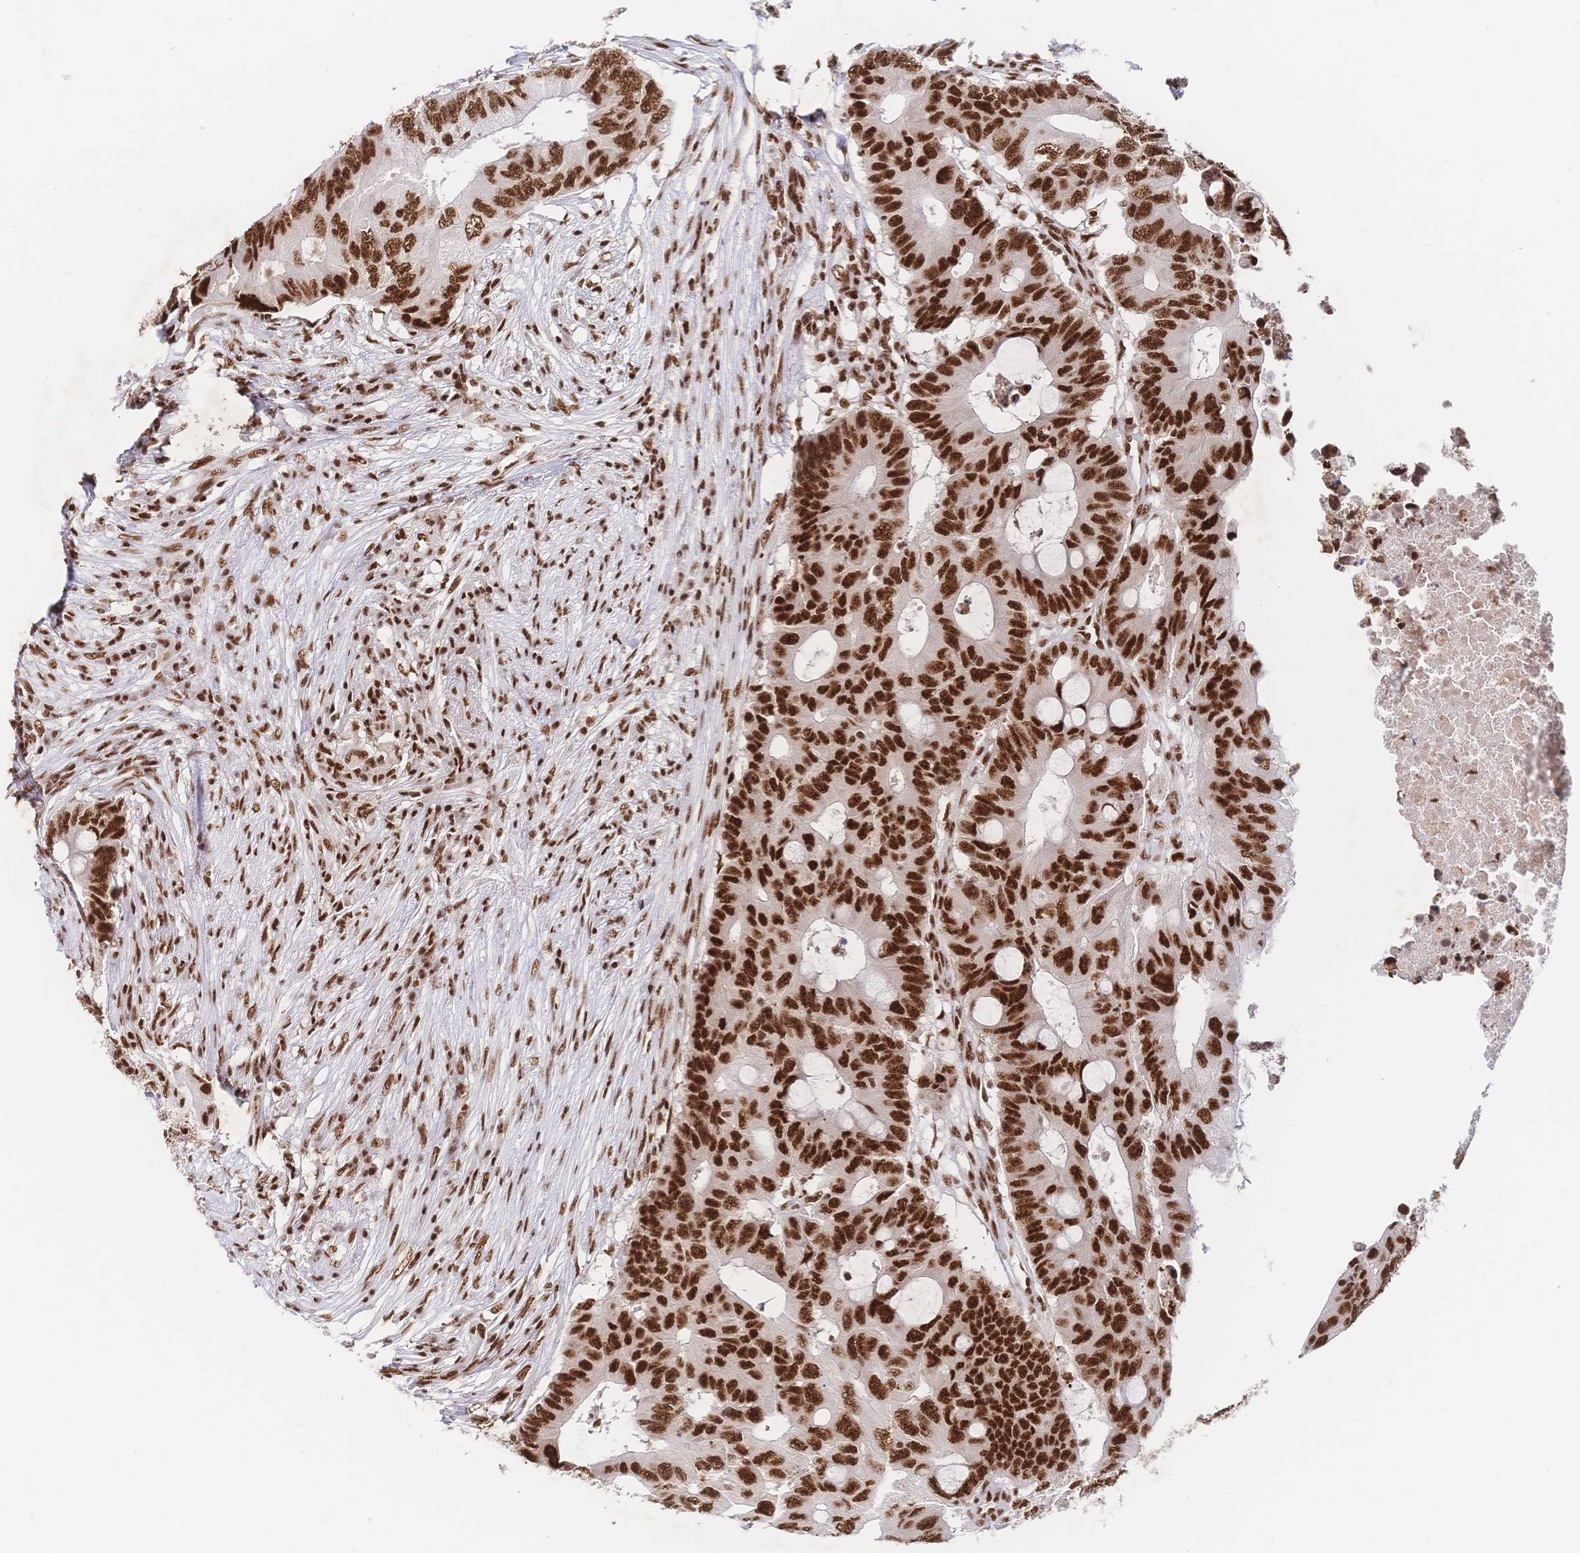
{"staining": {"intensity": "strong", "quantity": ">75%", "location": "nuclear"}, "tissue": "colorectal cancer", "cell_type": "Tumor cells", "image_type": "cancer", "snomed": [{"axis": "morphology", "description": "Adenocarcinoma, NOS"}, {"axis": "topography", "description": "Colon"}], "caption": "Human colorectal cancer stained with a protein marker displays strong staining in tumor cells.", "gene": "SRSF1", "patient": {"sex": "male", "age": 71}}